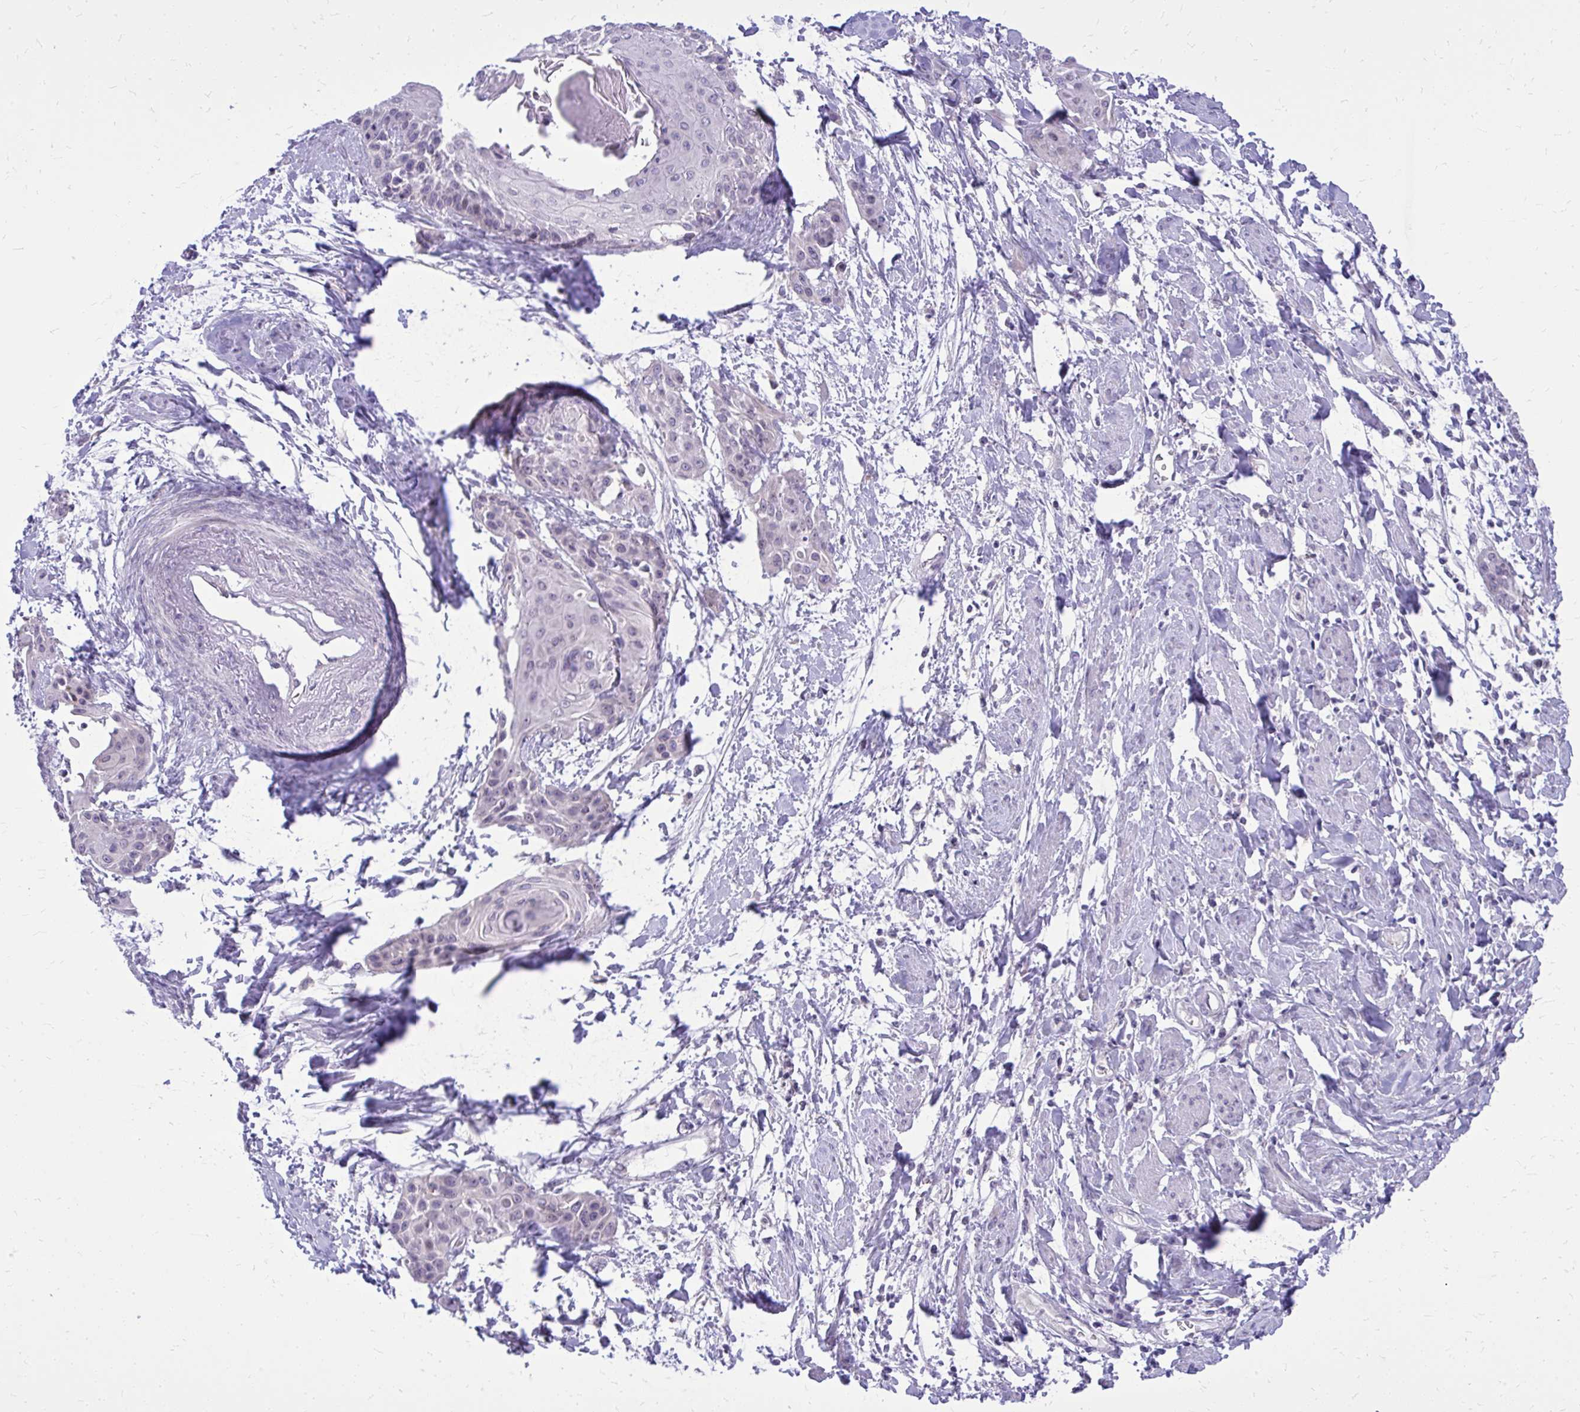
{"staining": {"intensity": "weak", "quantity": "<25%", "location": "nuclear"}, "tissue": "cervical cancer", "cell_type": "Tumor cells", "image_type": "cancer", "snomed": [{"axis": "morphology", "description": "Squamous cell carcinoma, NOS"}, {"axis": "topography", "description": "Cervix"}], "caption": "Immunohistochemistry image of neoplastic tissue: human cervical cancer stained with DAB demonstrates no significant protein staining in tumor cells.", "gene": "DPY19L1", "patient": {"sex": "female", "age": 57}}